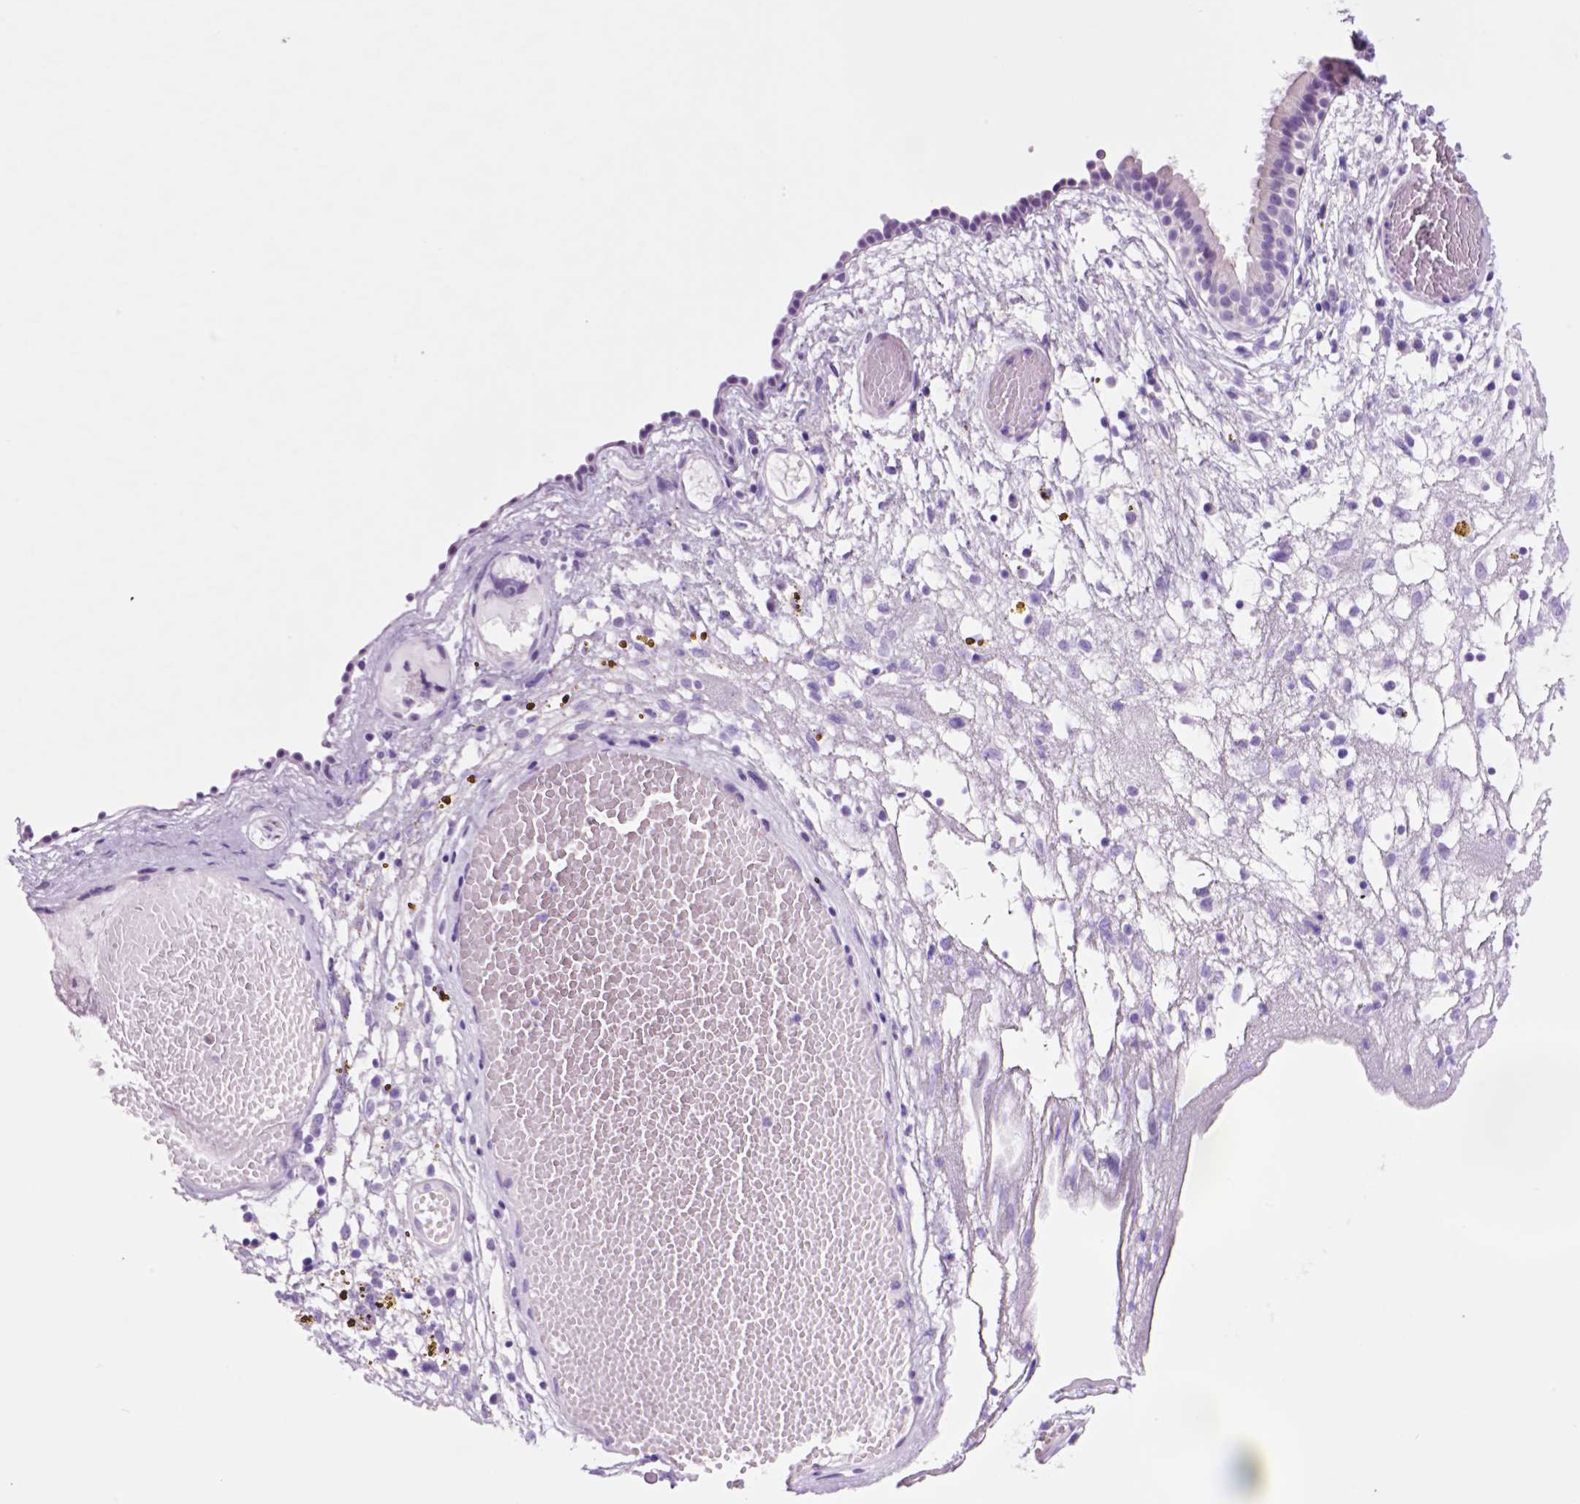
{"staining": {"intensity": "negative", "quantity": "none", "location": "none"}, "tissue": "nasopharynx", "cell_type": "Respiratory epithelial cells", "image_type": "normal", "snomed": [{"axis": "morphology", "description": "Normal tissue, NOS"}, {"axis": "topography", "description": "Nasopharynx"}], "caption": "There is no significant expression in respiratory epithelial cells of nasopharynx. (Stains: DAB (3,3'-diaminobenzidine) IHC with hematoxylin counter stain, Microscopy: brightfield microscopy at high magnification).", "gene": "HHIPL2", "patient": {"sex": "male", "age": 24}}